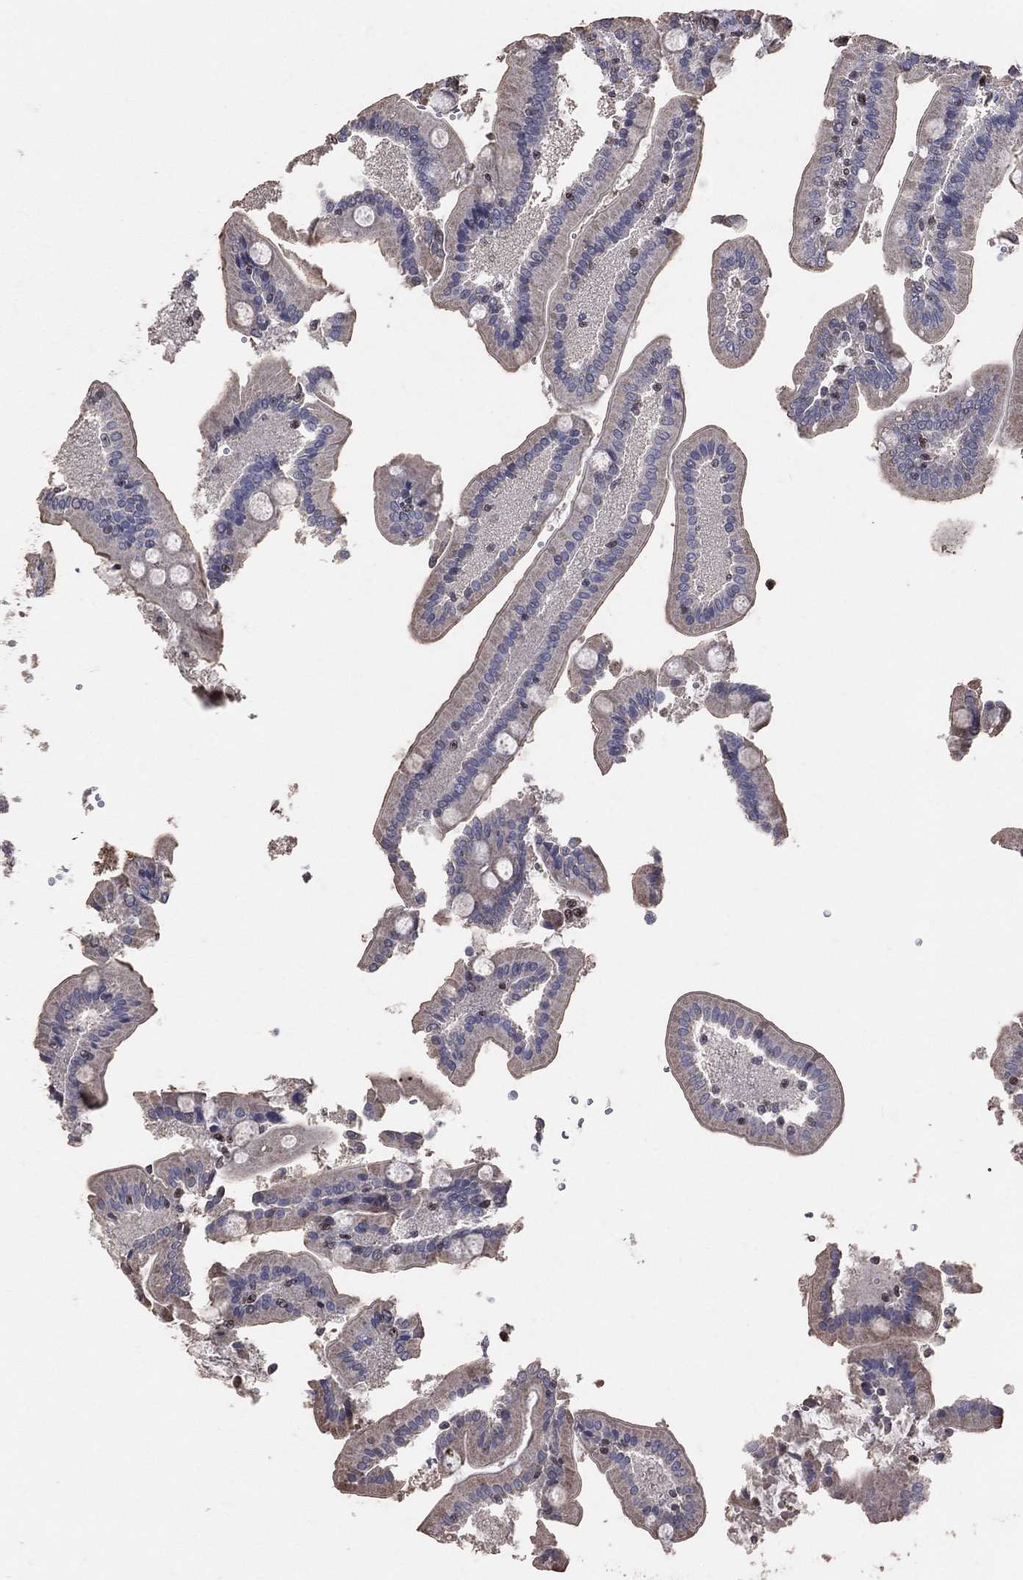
{"staining": {"intensity": "moderate", "quantity": "<25%", "location": "cytoplasmic/membranous"}, "tissue": "duodenum", "cell_type": "Glandular cells", "image_type": "normal", "snomed": [{"axis": "morphology", "description": "Normal tissue, NOS"}, {"axis": "topography", "description": "Duodenum"}], "caption": "An immunohistochemistry (IHC) histopathology image of normal tissue is shown. Protein staining in brown labels moderate cytoplasmic/membranous positivity in duodenum within glandular cells.", "gene": "LY6K", "patient": {"sex": "female", "age": 62}}